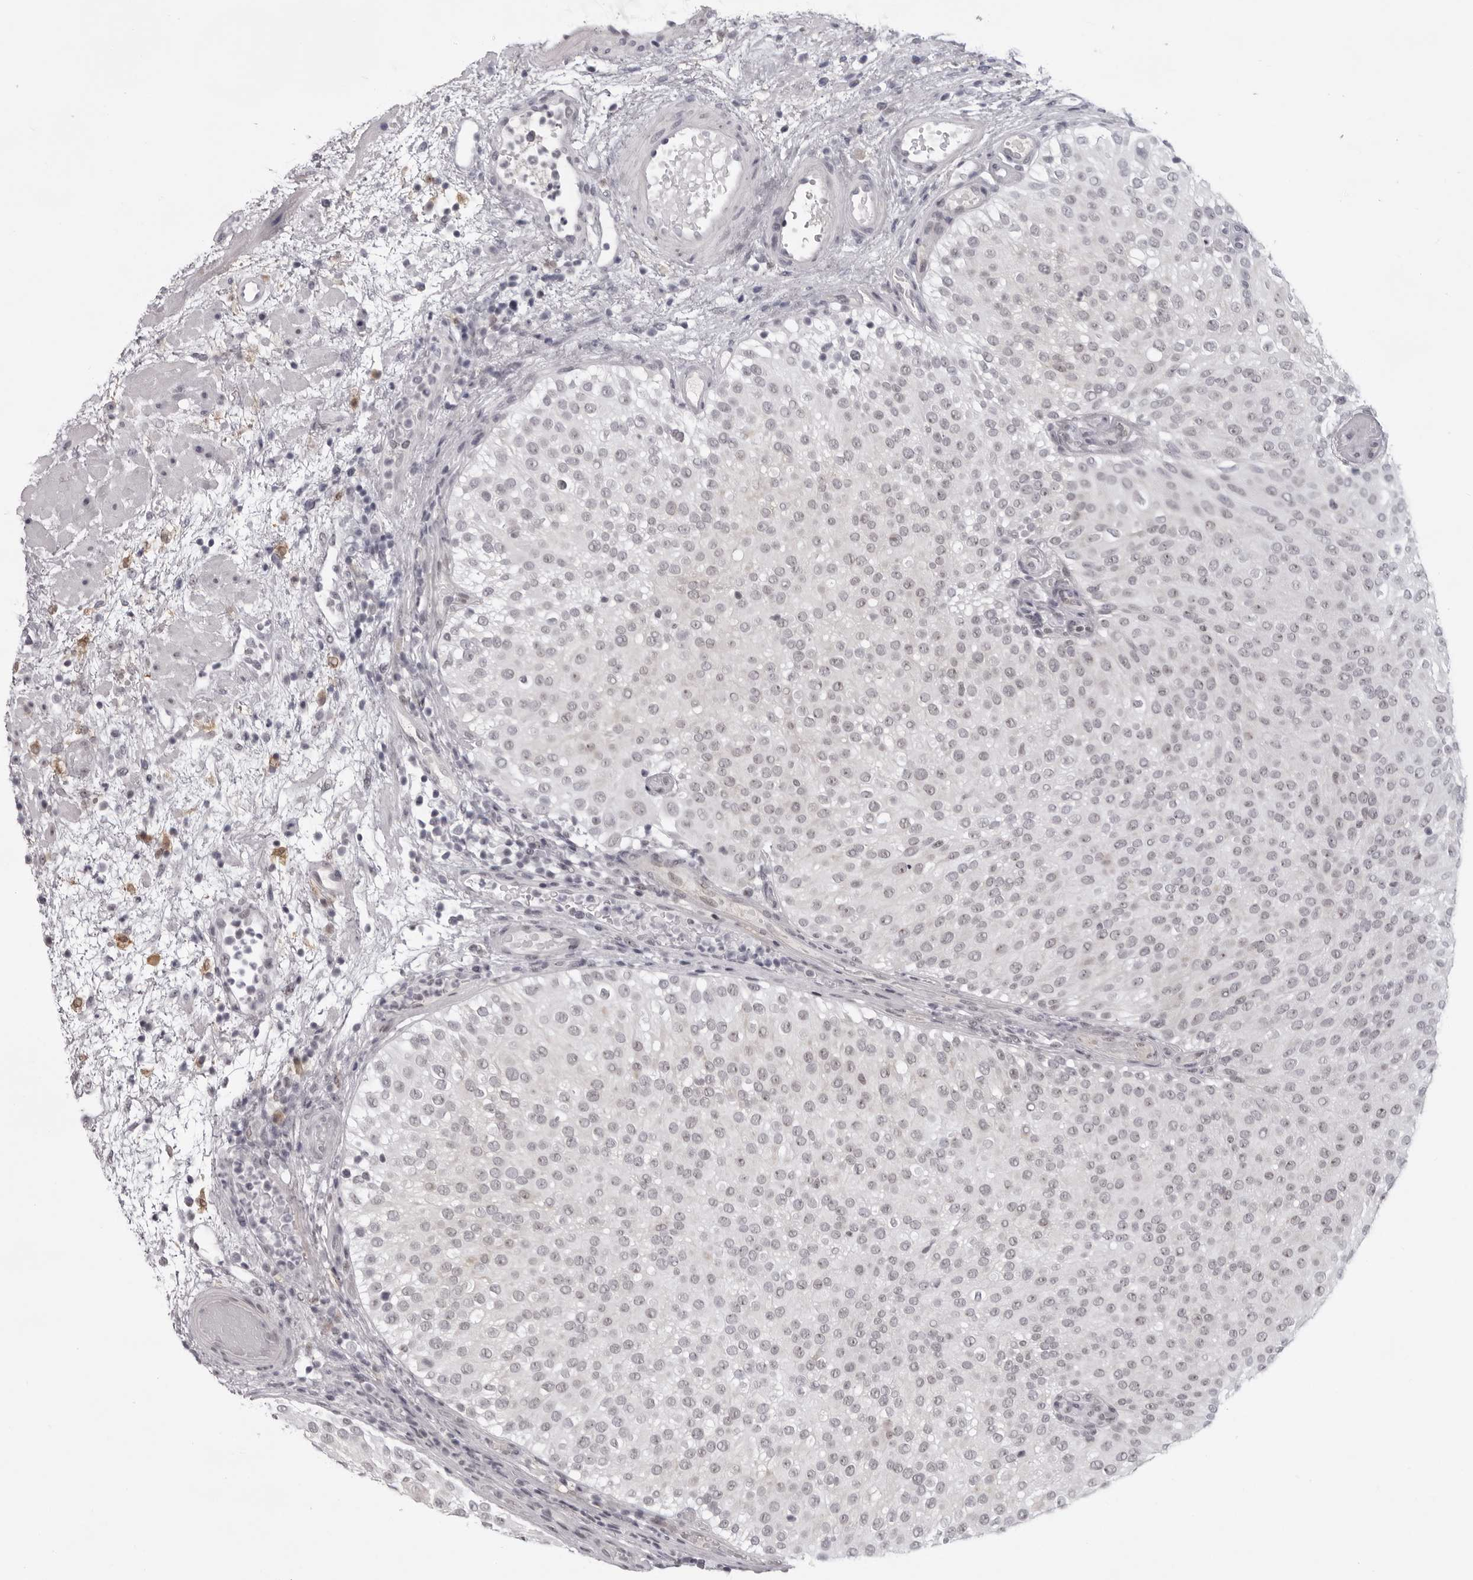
{"staining": {"intensity": "moderate", "quantity": "<25%", "location": "nuclear"}, "tissue": "urothelial cancer", "cell_type": "Tumor cells", "image_type": "cancer", "snomed": [{"axis": "morphology", "description": "Urothelial carcinoma, Low grade"}, {"axis": "topography", "description": "Urinary bladder"}], "caption": "A micrograph of urothelial carcinoma (low-grade) stained for a protein shows moderate nuclear brown staining in tumor cells.", "gene": "EXOSC10", "patient": {"sex": "male", "age": 78}}